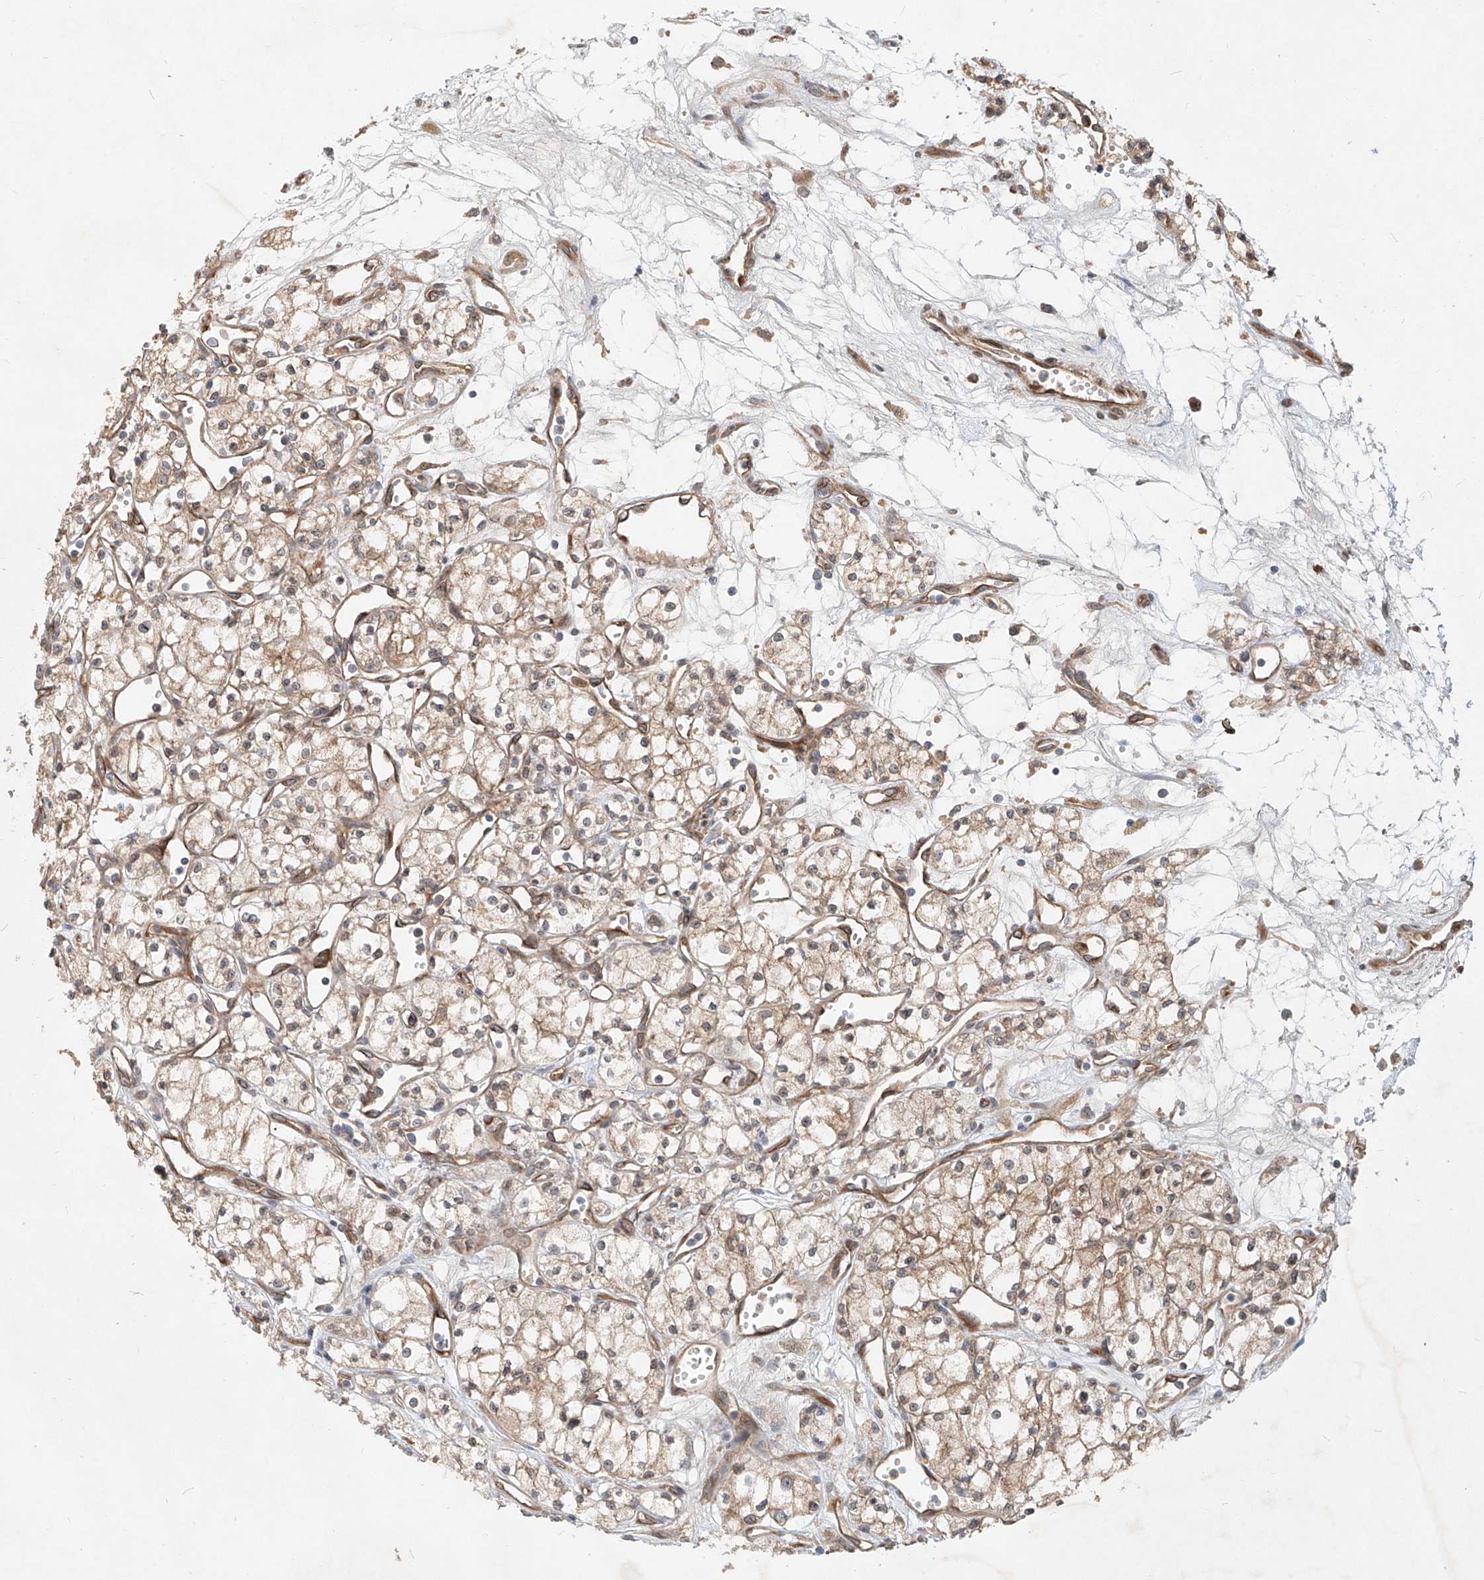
{"staining": {"intensity": "moderate", "quantity": ">75%", "location": "cytoplasmic/membranous"}, "tissue": "renal cancer", "cell_type": "Tumor cells", "image_type": "cancer", "snomed": [{"axis": "morphology", "description": "Adenocarcinoma, NOS"}, {"axis": "topography", "description": "Kidney"}], "caption": "This is a photomicrograph of IHC staining of adenocarcinoma (renal), which shows moderate positivity in the cytoplasmic/membranous of tumor cells.", "gene": "SASH1", "patient": {"sex": "male", "age": 59}}